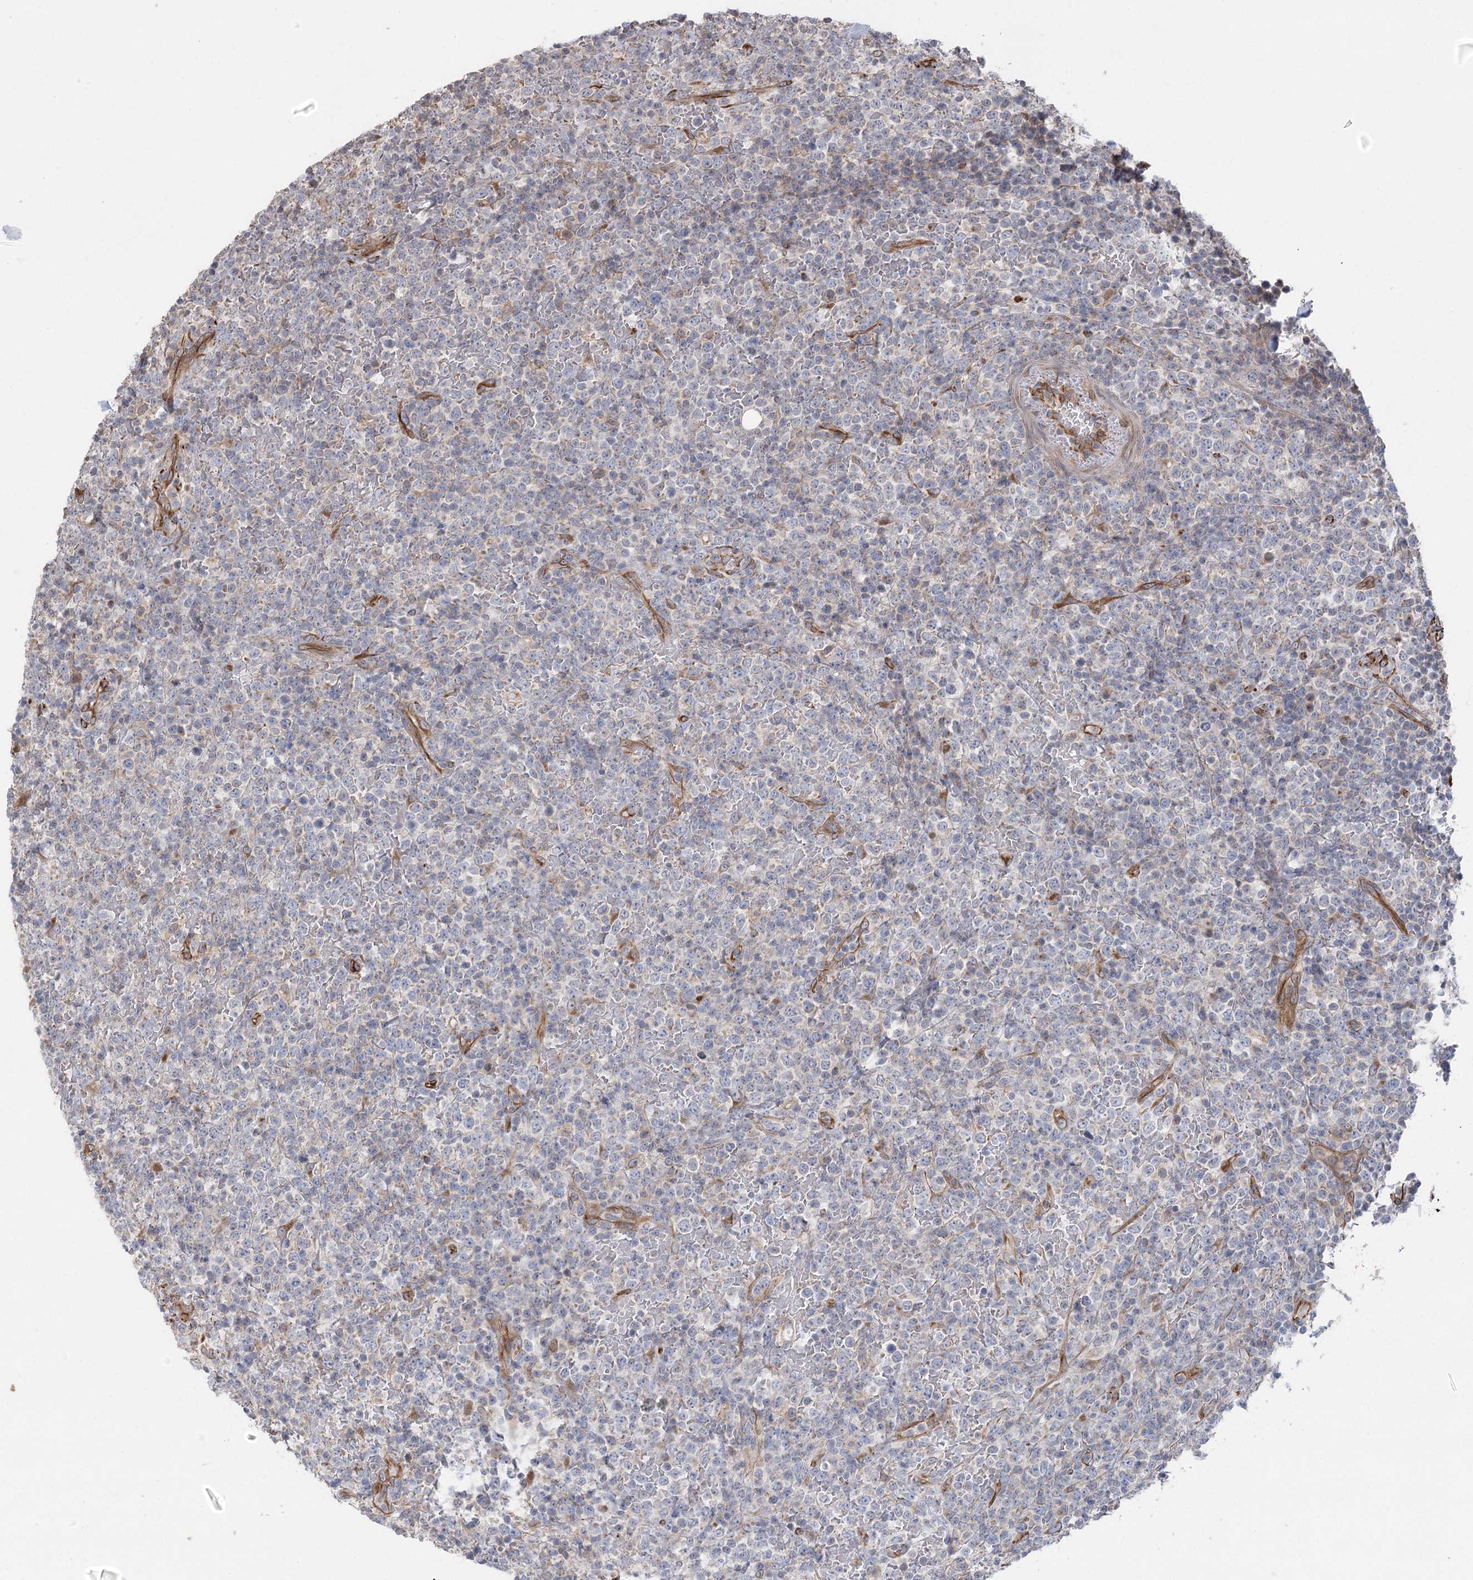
{"staining": {"intensity": "negative", "quantity": "none", "location": "none"}, "tissue": "lymphoma", "cell_type": "Tumor cells", "image_type": "cancer", "snomed": [{"axis": "morphology", "description": "Malignant lymphoma, non-Hodgkin's type, High grade"}, {"axis": "topography", "description": "Colon"}], "caption": "Protein analysis of high-grade malignant lymphoma, non-Hodgkin's type exhibits no significant staining in tumor cells.", "gene": "RWDD4", "patient": {"sex": "female", "age": 53}}